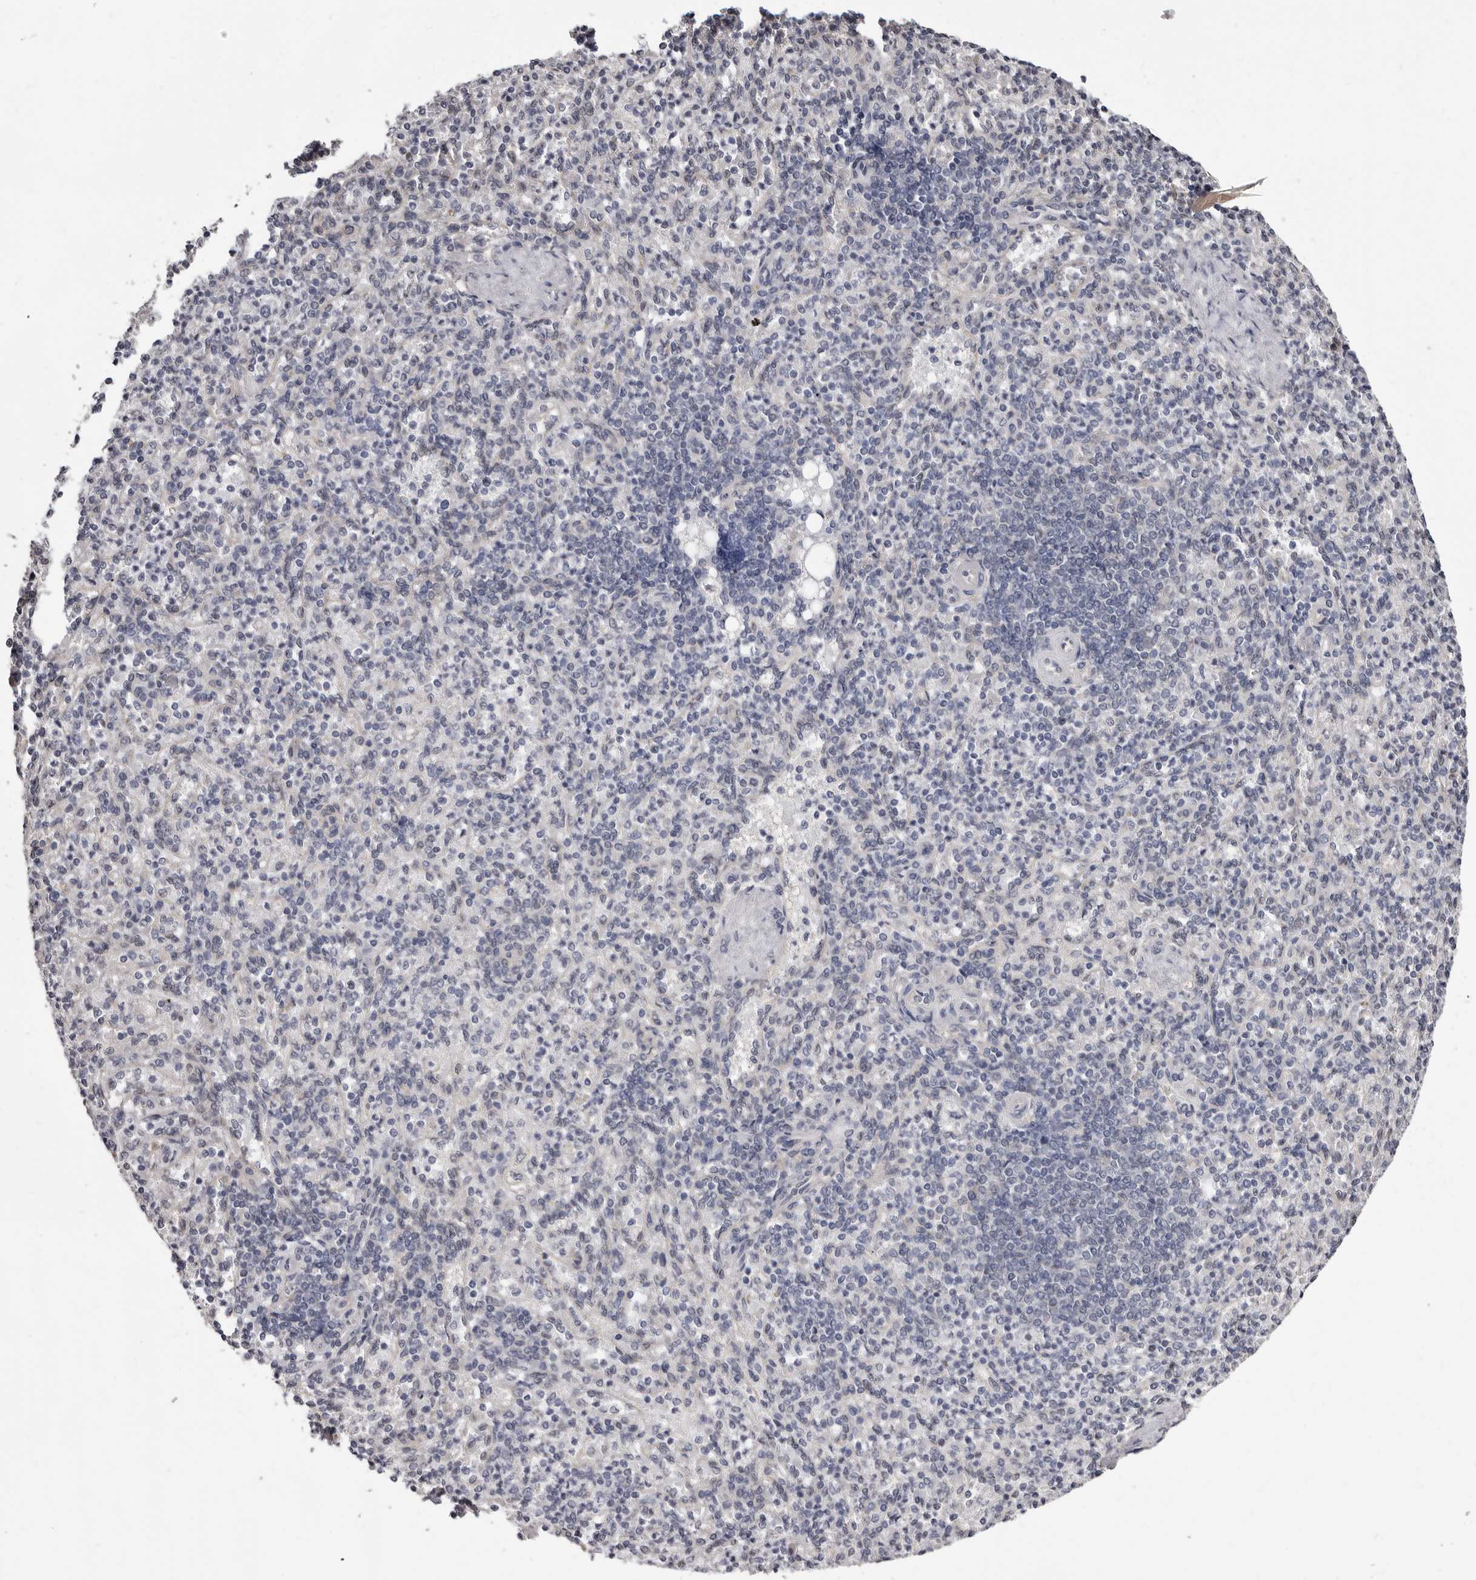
{"staining": {"intensity": "negative", "quantity": "none", "location": "none"}, "tissue": "spleen", "cell_type": "Cells in red pulp", "image_type": "normal", "snomed": [{"axis": "morphology", "description": "Normal tissue, NOS"}, {"axis": "topography", "description": "Spleen"}], "caption": "A histopathology image of spleen stained for a protein reveals no brown staining in cells in red pulp.", "gene": "KHDRBS2", "patient": {"sex": "female", "age": 74}}